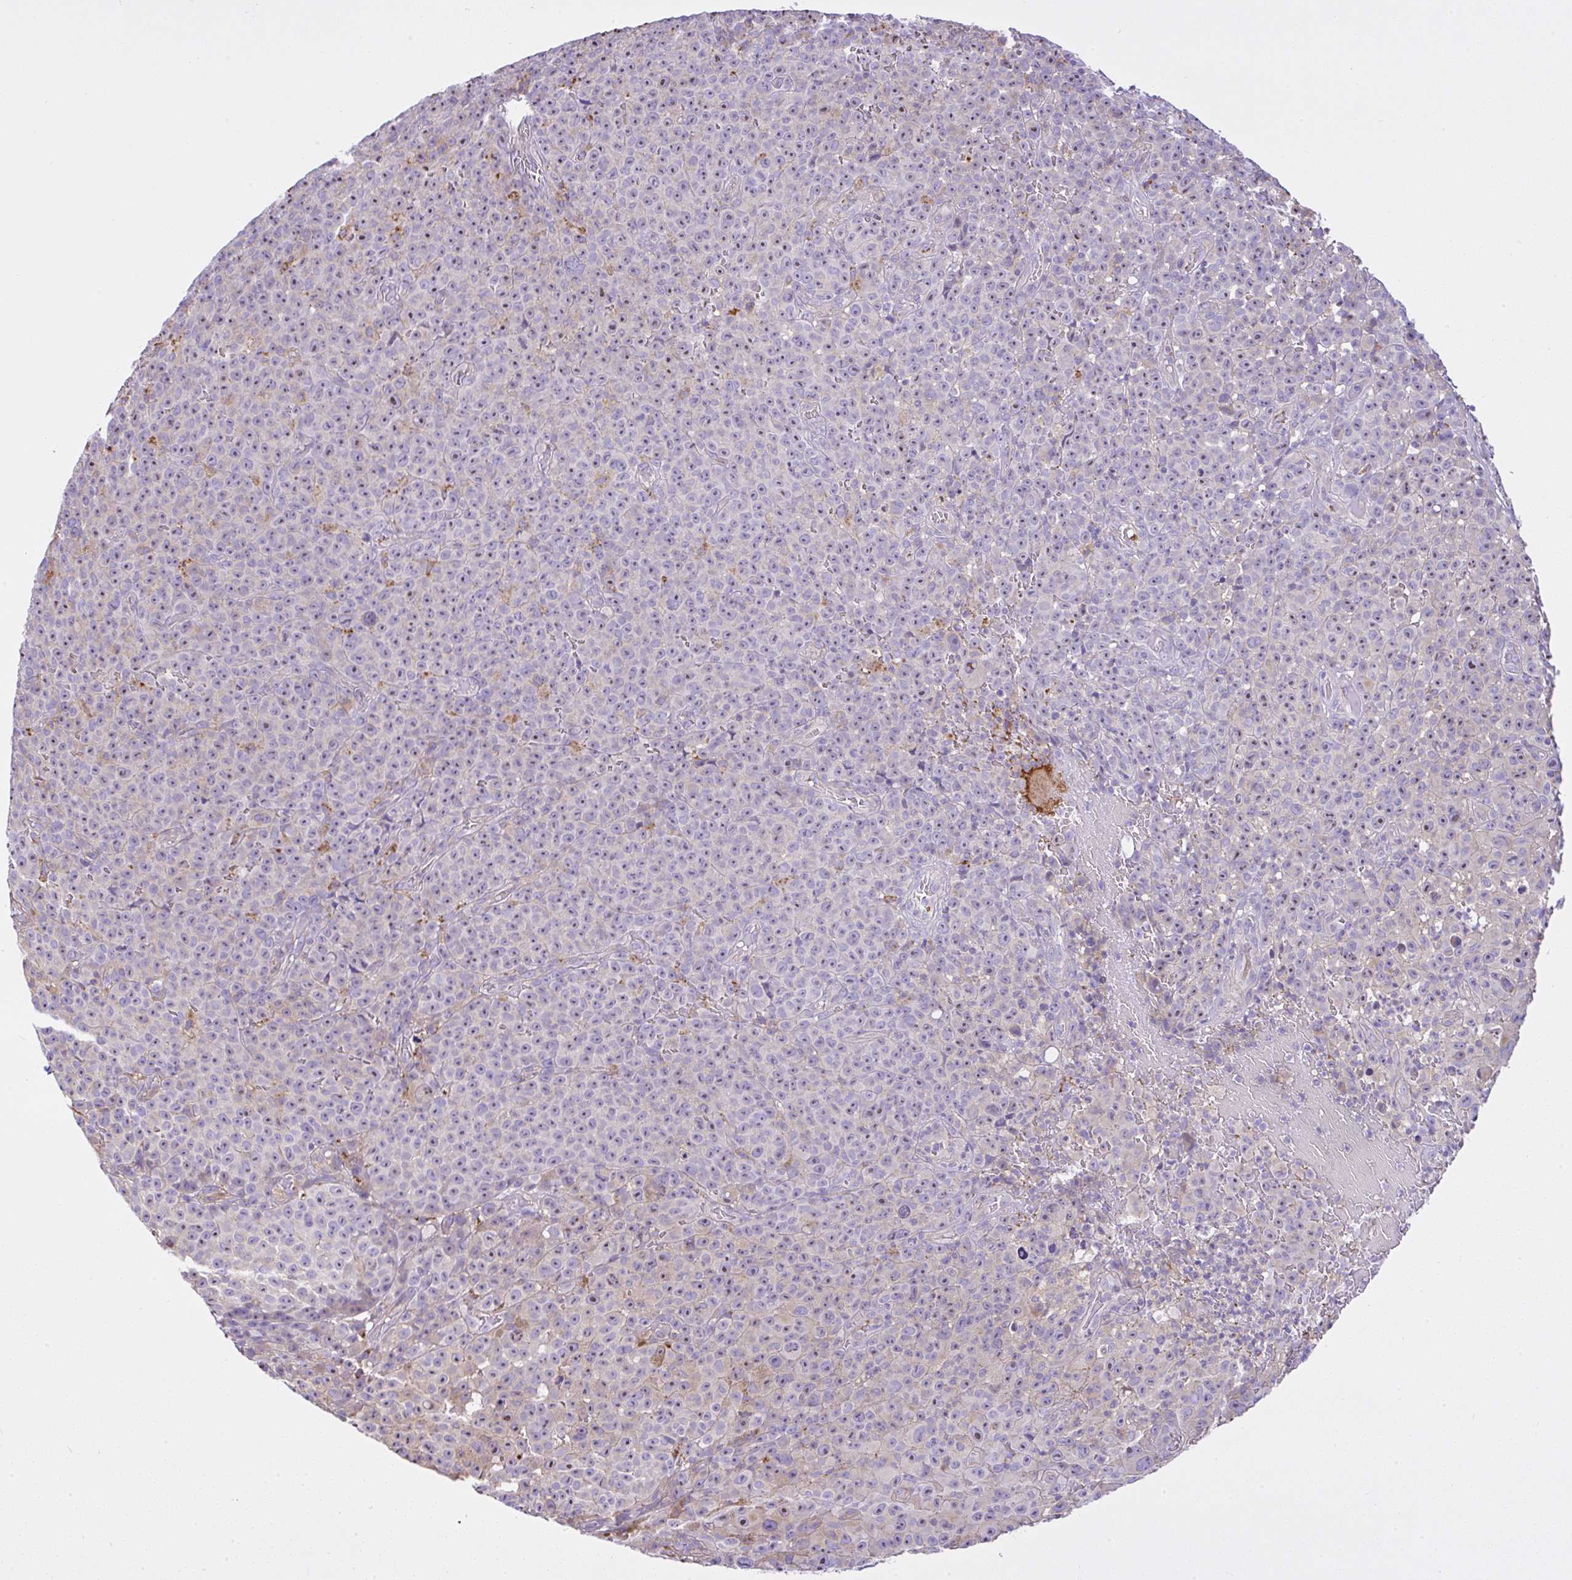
{"staining": {"intensity": "negative", "quantity": "none", "location": "none"}, "tissue": "melanoma", "cell_type": "Tumor cells", "image_type": "cancer", "snomed": [{"axis": "morphology", "description": "Malignant melanoma, NOS"}, {"axis": "topography", "description": "Skin"}], "caption": "A photomicrograph of human melanoma is negative for staining in tumor cells. (Immunohistochemistry, brightfield microscopy, high magnification).", "gene": "CCDC142", "patient": {"sex": "female", "age": 82}}